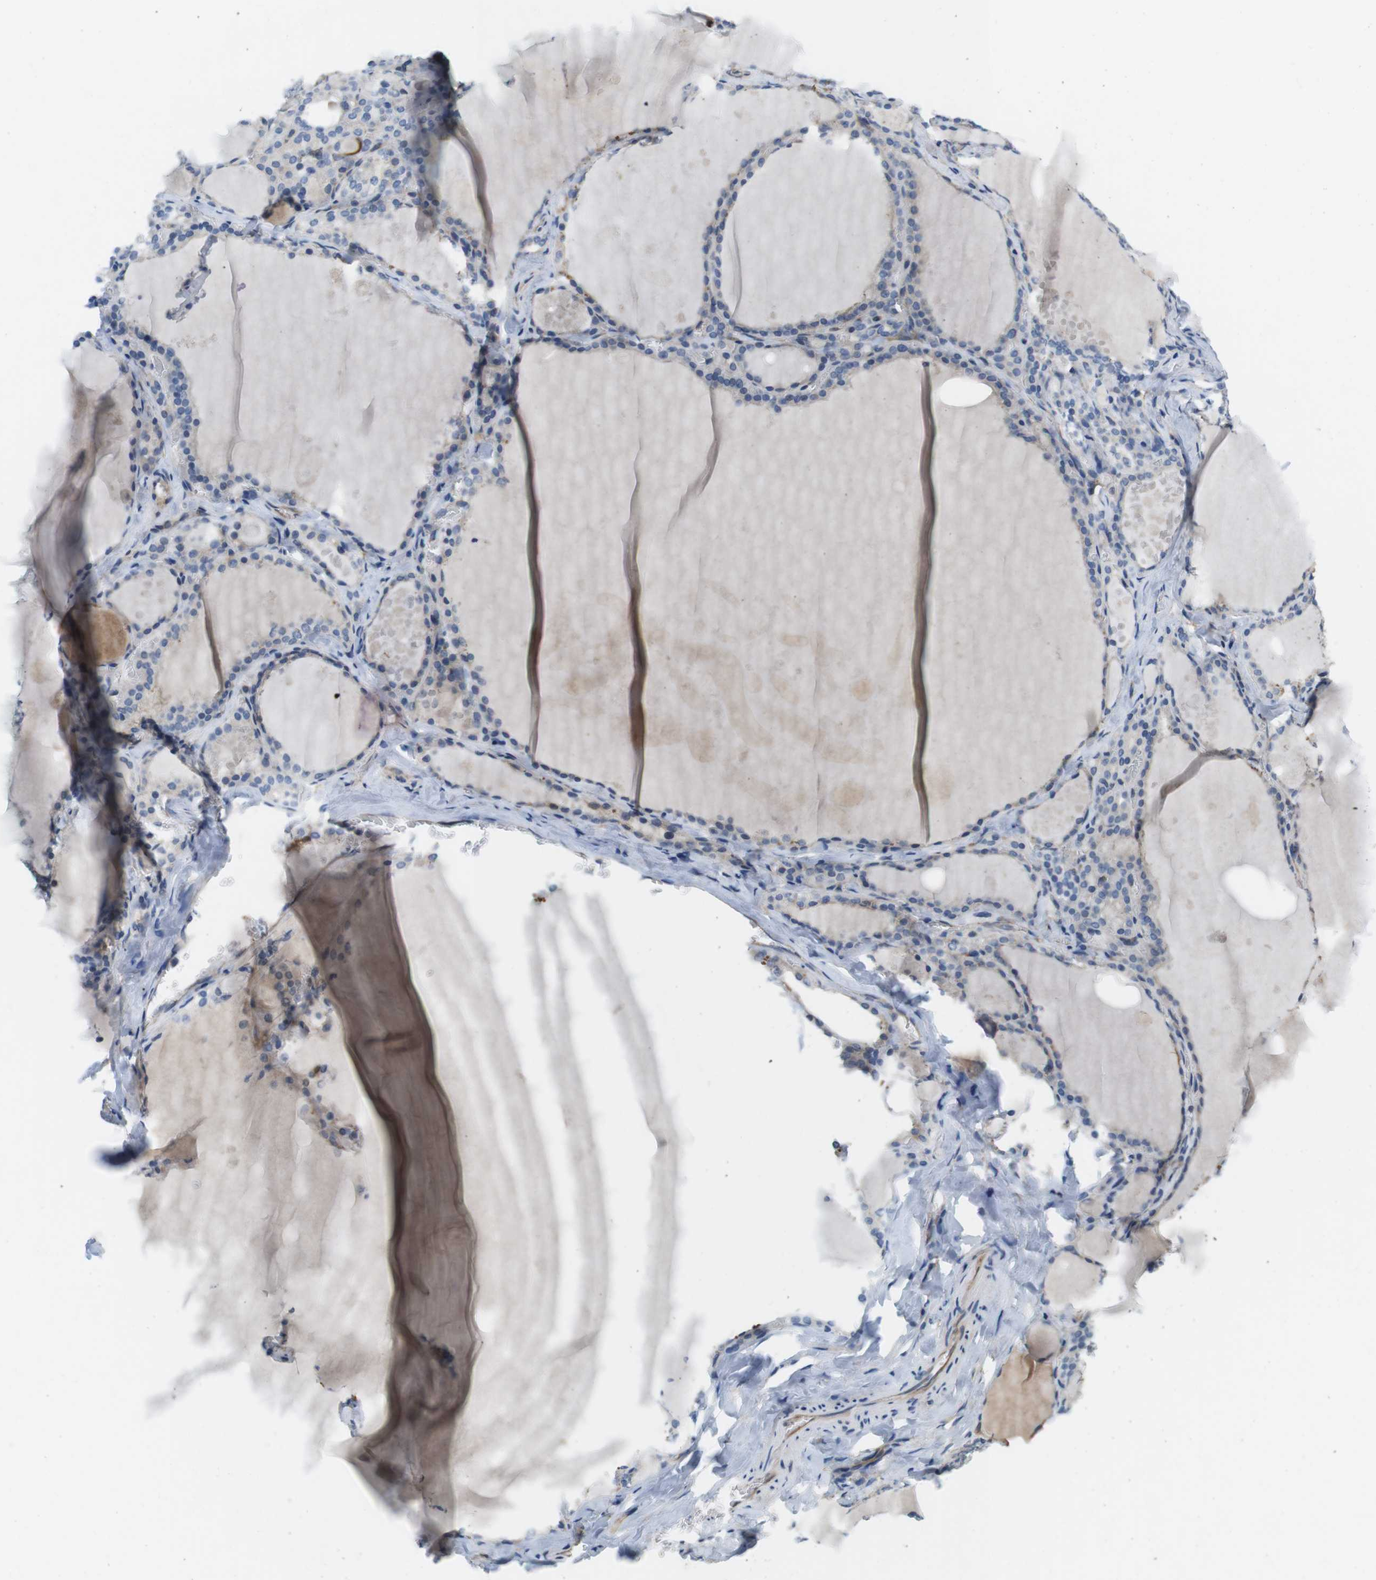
{"staining": {"intensity": "negative", "quantity": "none", "location": "none"}, "tissue": "thyroid gland", "cell_type": "Glandular cells", "image_type": "normal", "snomed": [{"axis": "morphology", "description": "Normal tissue, NOS"}, {"axis": "topography", "description": "Thyroid gland"}], "caption": "High power microscopy micrograph of an immunohistochemistry (IHC) photomicrograph of normal thyroid gland, revealing no significant expression in glandular cells. (DAB immunohistochemistry (IHC) with hematoxylin counter stain).", "gene": "DCLK1", "patient": {"sex": "male", "age": 56}}